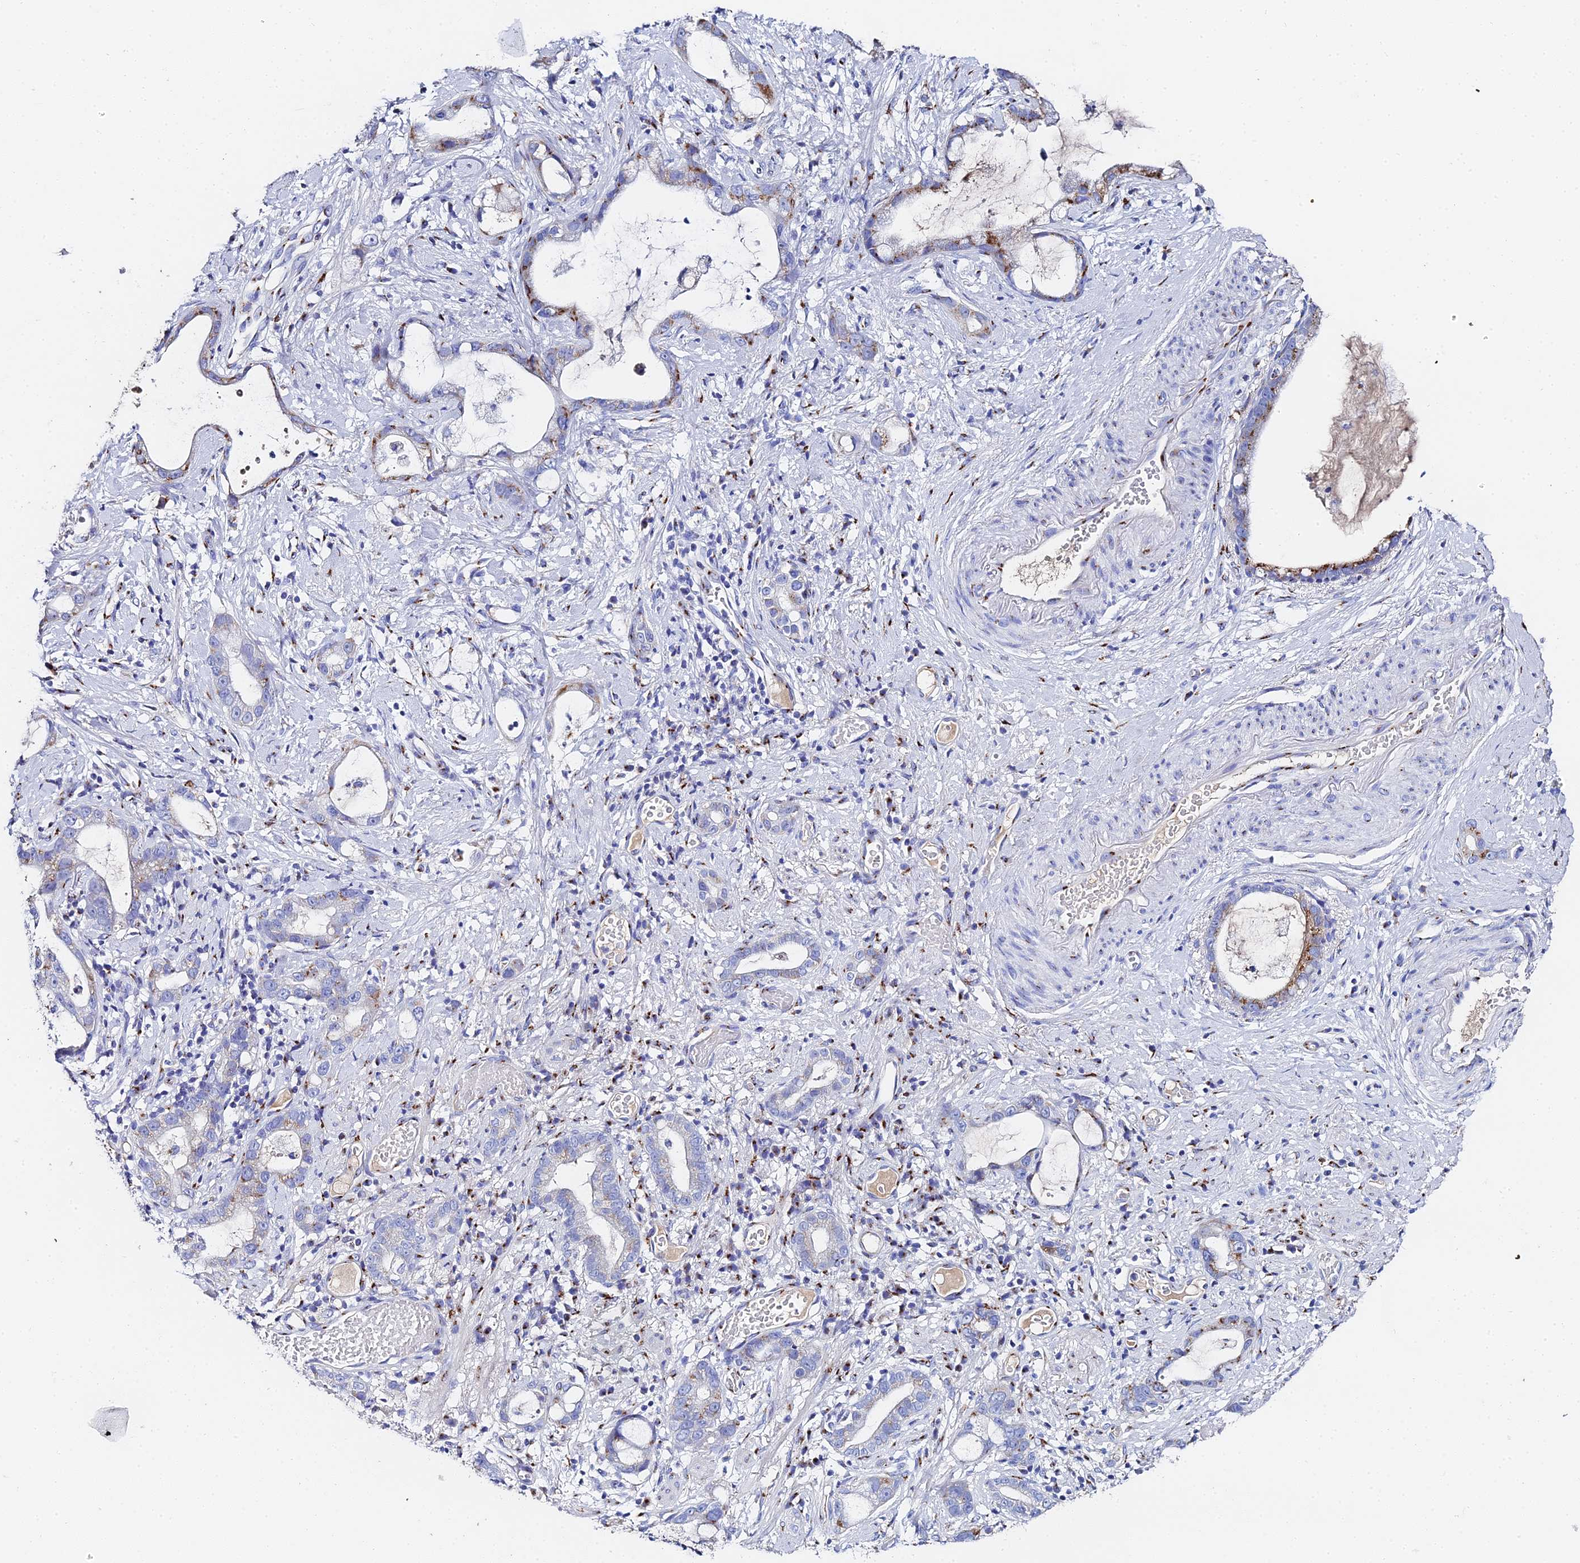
{"staining": {"intensity": "moderate", "quantity": "25%-75%", "location": "cytoplasmic/membranous"}, "tissue": "stomach cancer", "cell_type": "Tumor cells", "image_type": "cancer", "snomed": [{"axis": "morphology", "description": "Adenocarcinoma, NOS"}, {"axis": "topography", "description": "Stomach"}], "caption": "The histopathology image demonstrates immunohistochemical staining of stomach cancer. There is moderate cytoplasmic/membranous staining is appreciated in about 25%-75% of tumor cells.", "gene": "ENSG00000268674", "patient": {"sex": "male", "age": 55}}